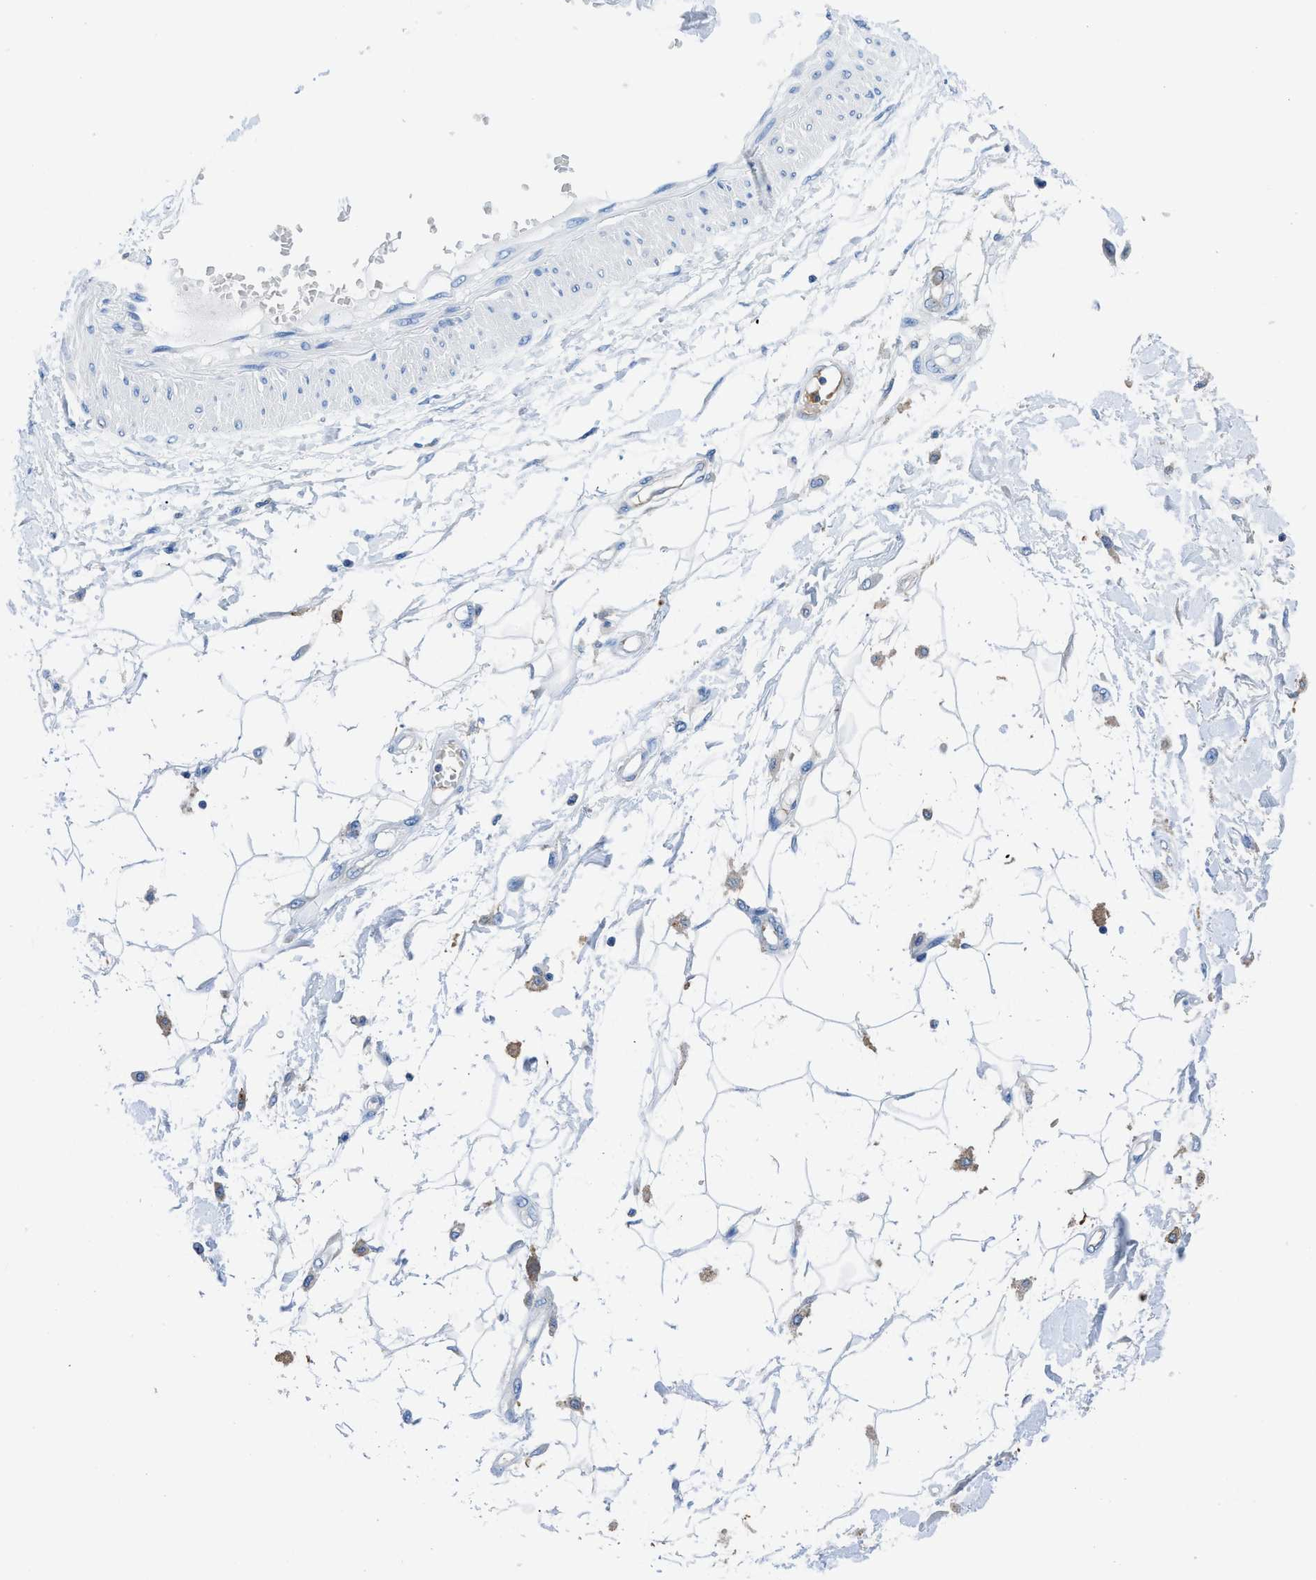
{"staining": {"intensity": "negative", "quantity": "none", "location": "none"}, "tissue": "adipose tissue", "cell_type": "Adipocytes", "image_type": "normal", "snomed": [{"axis": "morphology", "description": "Normal tissue, NOS"}, {"axis": "morphology", "description": "Squamous cell carcinoma, NOS"}, {"axis": "topography", "description": "Skin"}, {"axis": "topography", "description": "Peripheral nerve tissue"}], "caption": "An IHC image of unremarkable adipose tissue is shown. There is no staining in adipocytes of adipose tissue.", "gene": "NEB", "patient": {"sex": "male", "age": 83}}